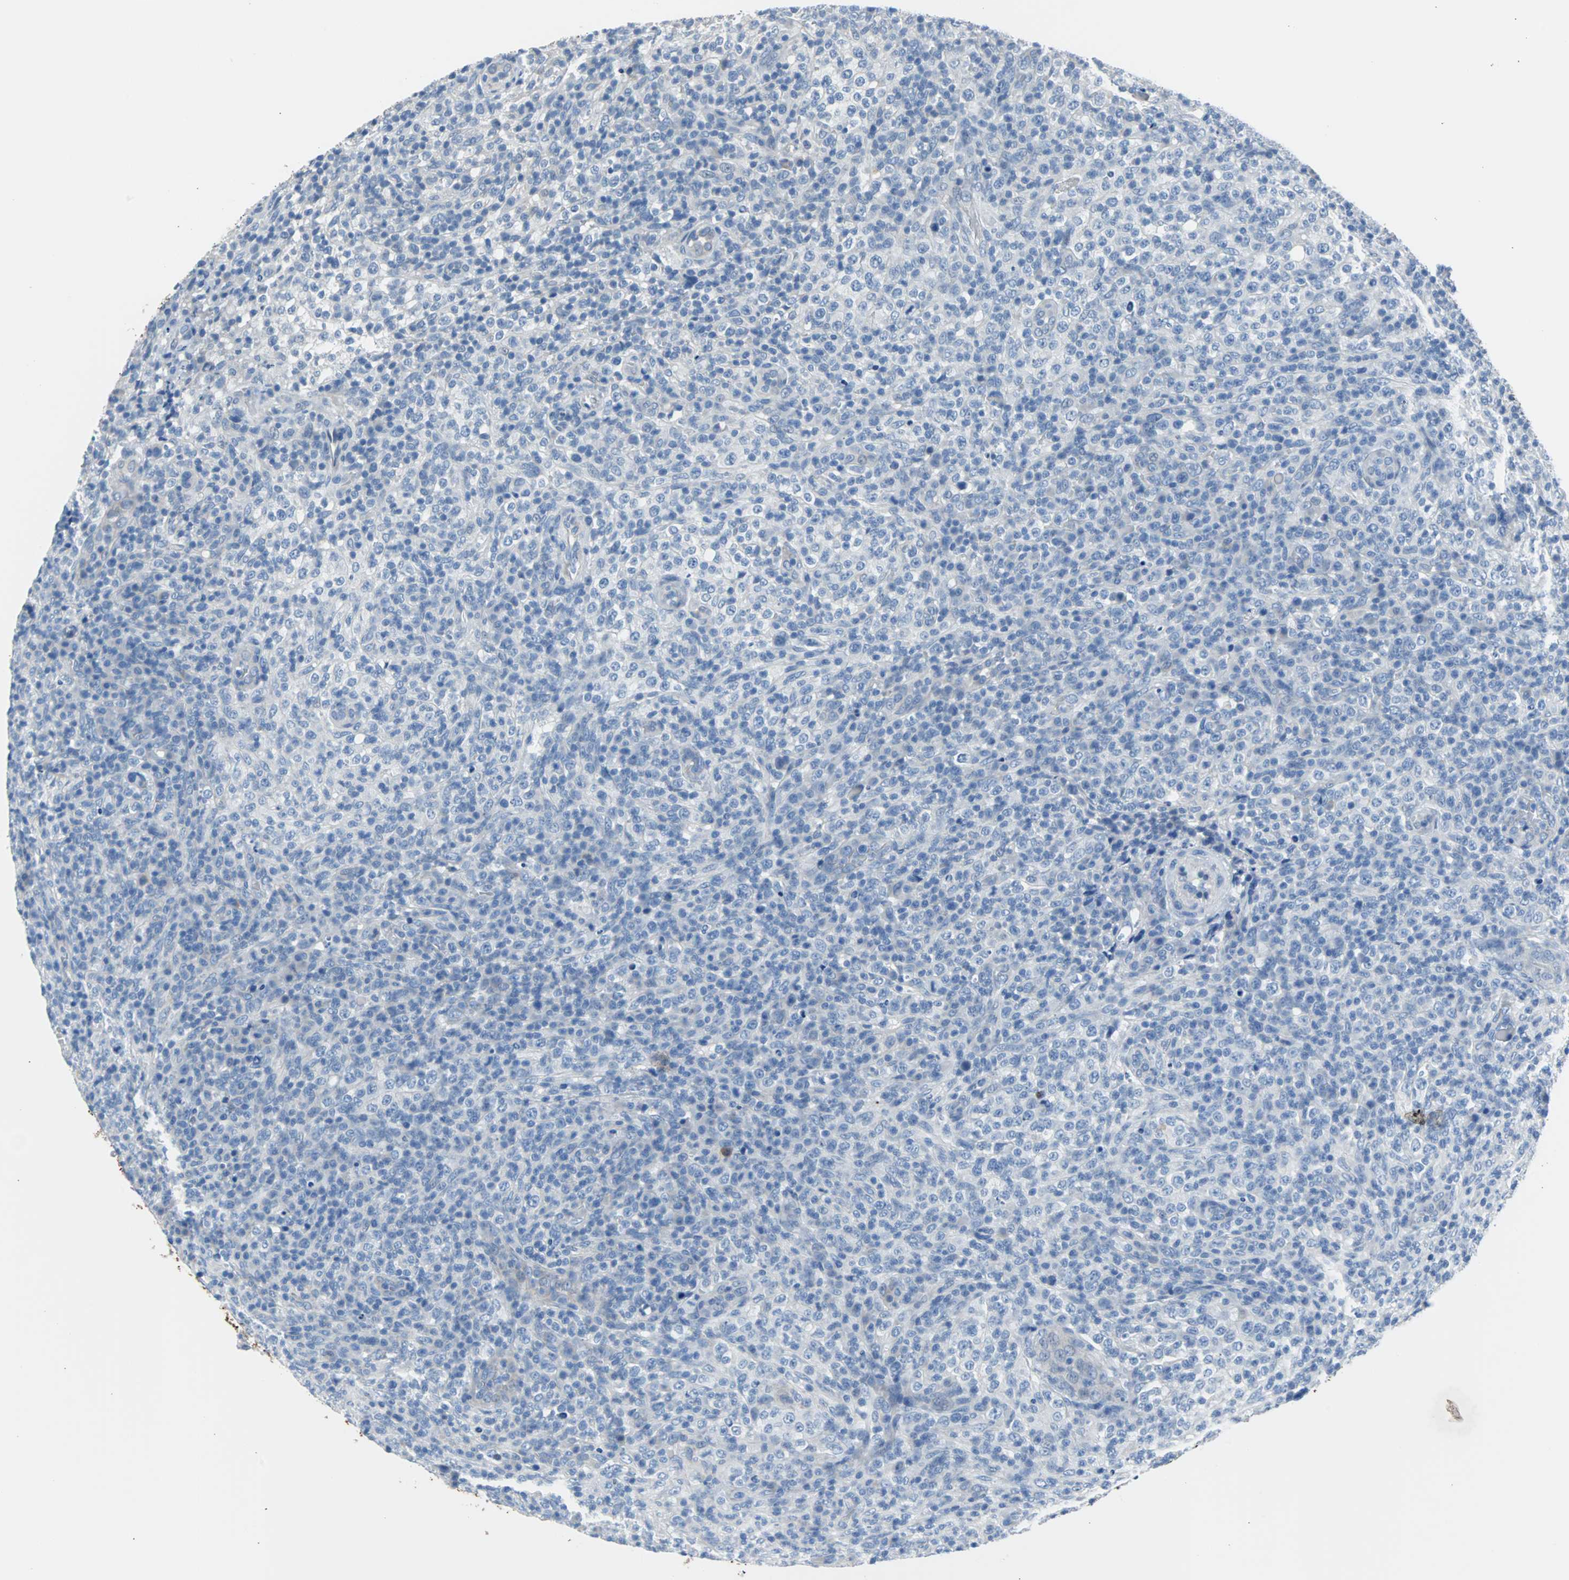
{"staining": {"intensity": "negative", "quantity": "none", "location": "none"}, "tissue": "lymphoma", "cell_type": "Tumor cells", "image_type": "cancer", "snomed": [{"axis": "morphology", "description": "Malignant lymphoma, non-Hodgkin's type, High grade"}, {"axis": "topography", "description": "Lymph node"}], "caption": "The immunohistochemistry (IHC) histopathology image has no significant expression in tumor cells of high-grade malignant lymphoma, non-Hodgkin's type tissue. (Immunohistochemistry, brightfield microscopy, high magnification).", "gene": "KRT7", "patient": {"sex": "female", "age": 76}}